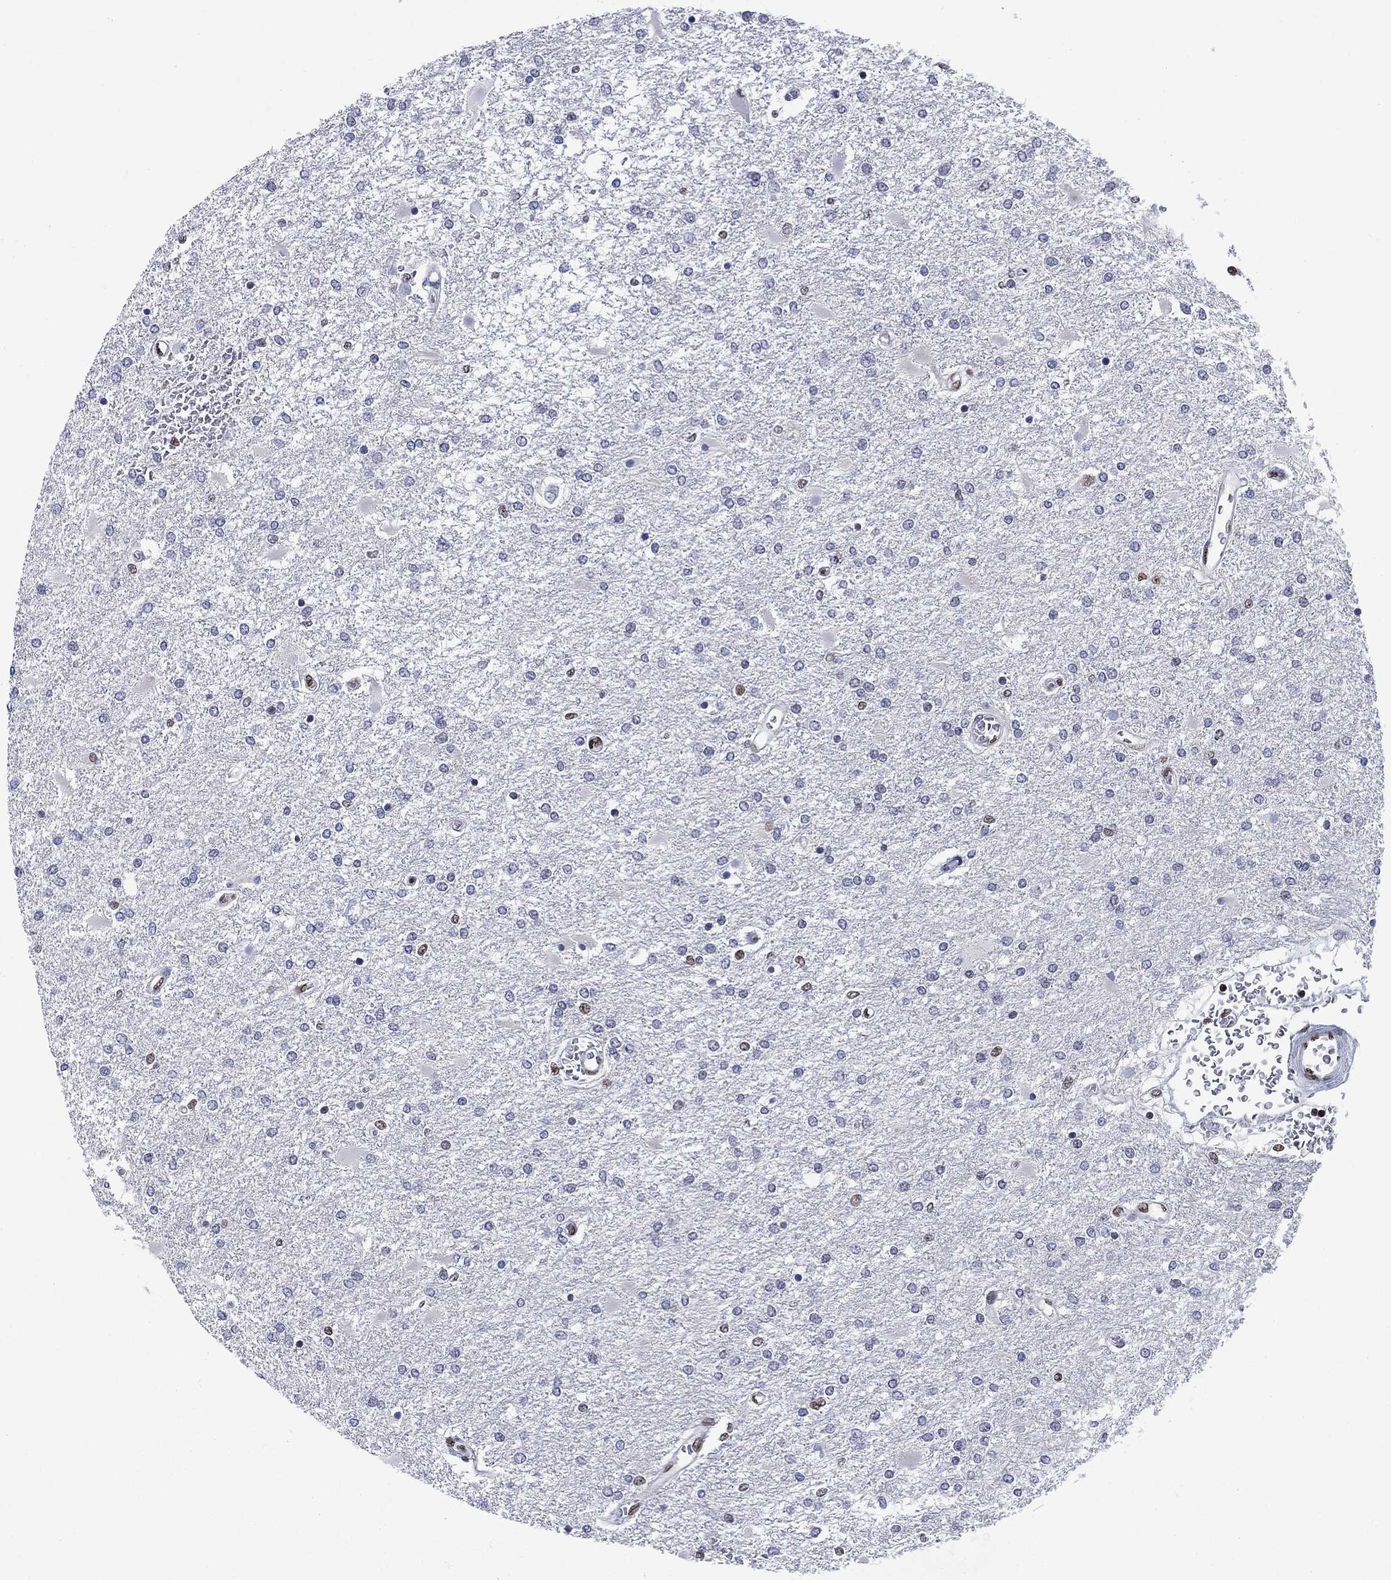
{"staining": {"intensity": "moderate", "quantity": "<25%", "location": "nuclear"}, "tissue": "glioma", "cell_type": "Tumor cells", "image_type": "cancer", "snomed": [{"axis": "morphology", "description": "Glioma, malignant, High grade"}, {"axis": "topography", "description": "Cerebral cortex"}], "caption": "Immunohistochemistry (DAB) staining of malignant glioma (high-grade) shows moderate nuclear protein expression in about <25% of tumor cells.", "gene": "RPRD1B", "patient": {"sex": "male", "age": 79}}